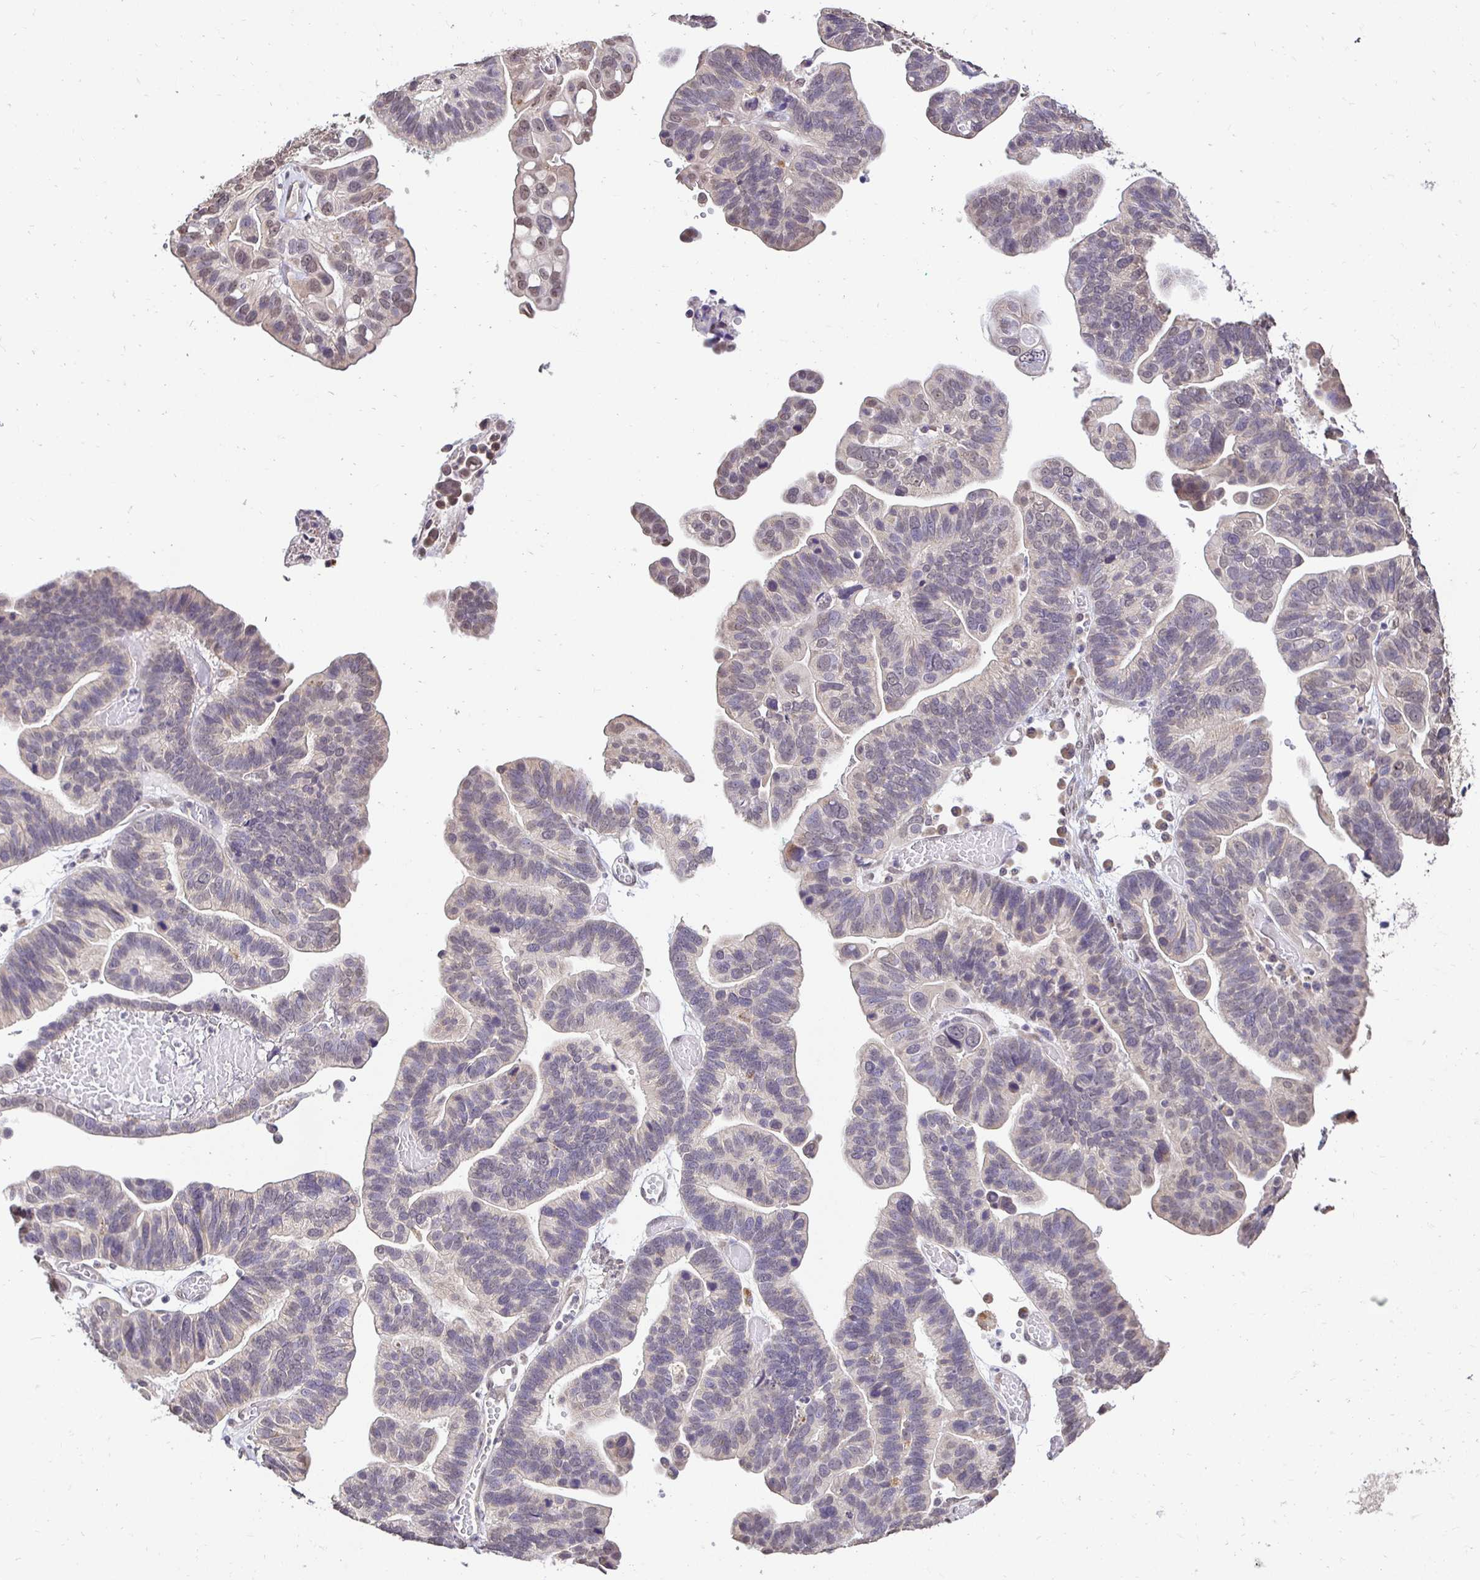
{"staining": {"intensity": "negative", "quantity": "none", "location": "none"}, "tissue": "ovarian cancer", "cell_type": "Tumor cells", "image_type": "cancer", "snomed": [{"axis": "morphology", "description": "Cystadenocarcinoma, serous, NOS"}, {"axis": "topography", "description": "Ovary"}], "caption": "This micrograph is of ovarian cancer (serous cystadenocarcinoma) stained with immunohistochemistry to label a protein in brown with the nuclei are counter-stained blue. There is no staining in tumor cells.", "gene": "RHEBL1", "patient": {"sex": "female", "age": 56}}